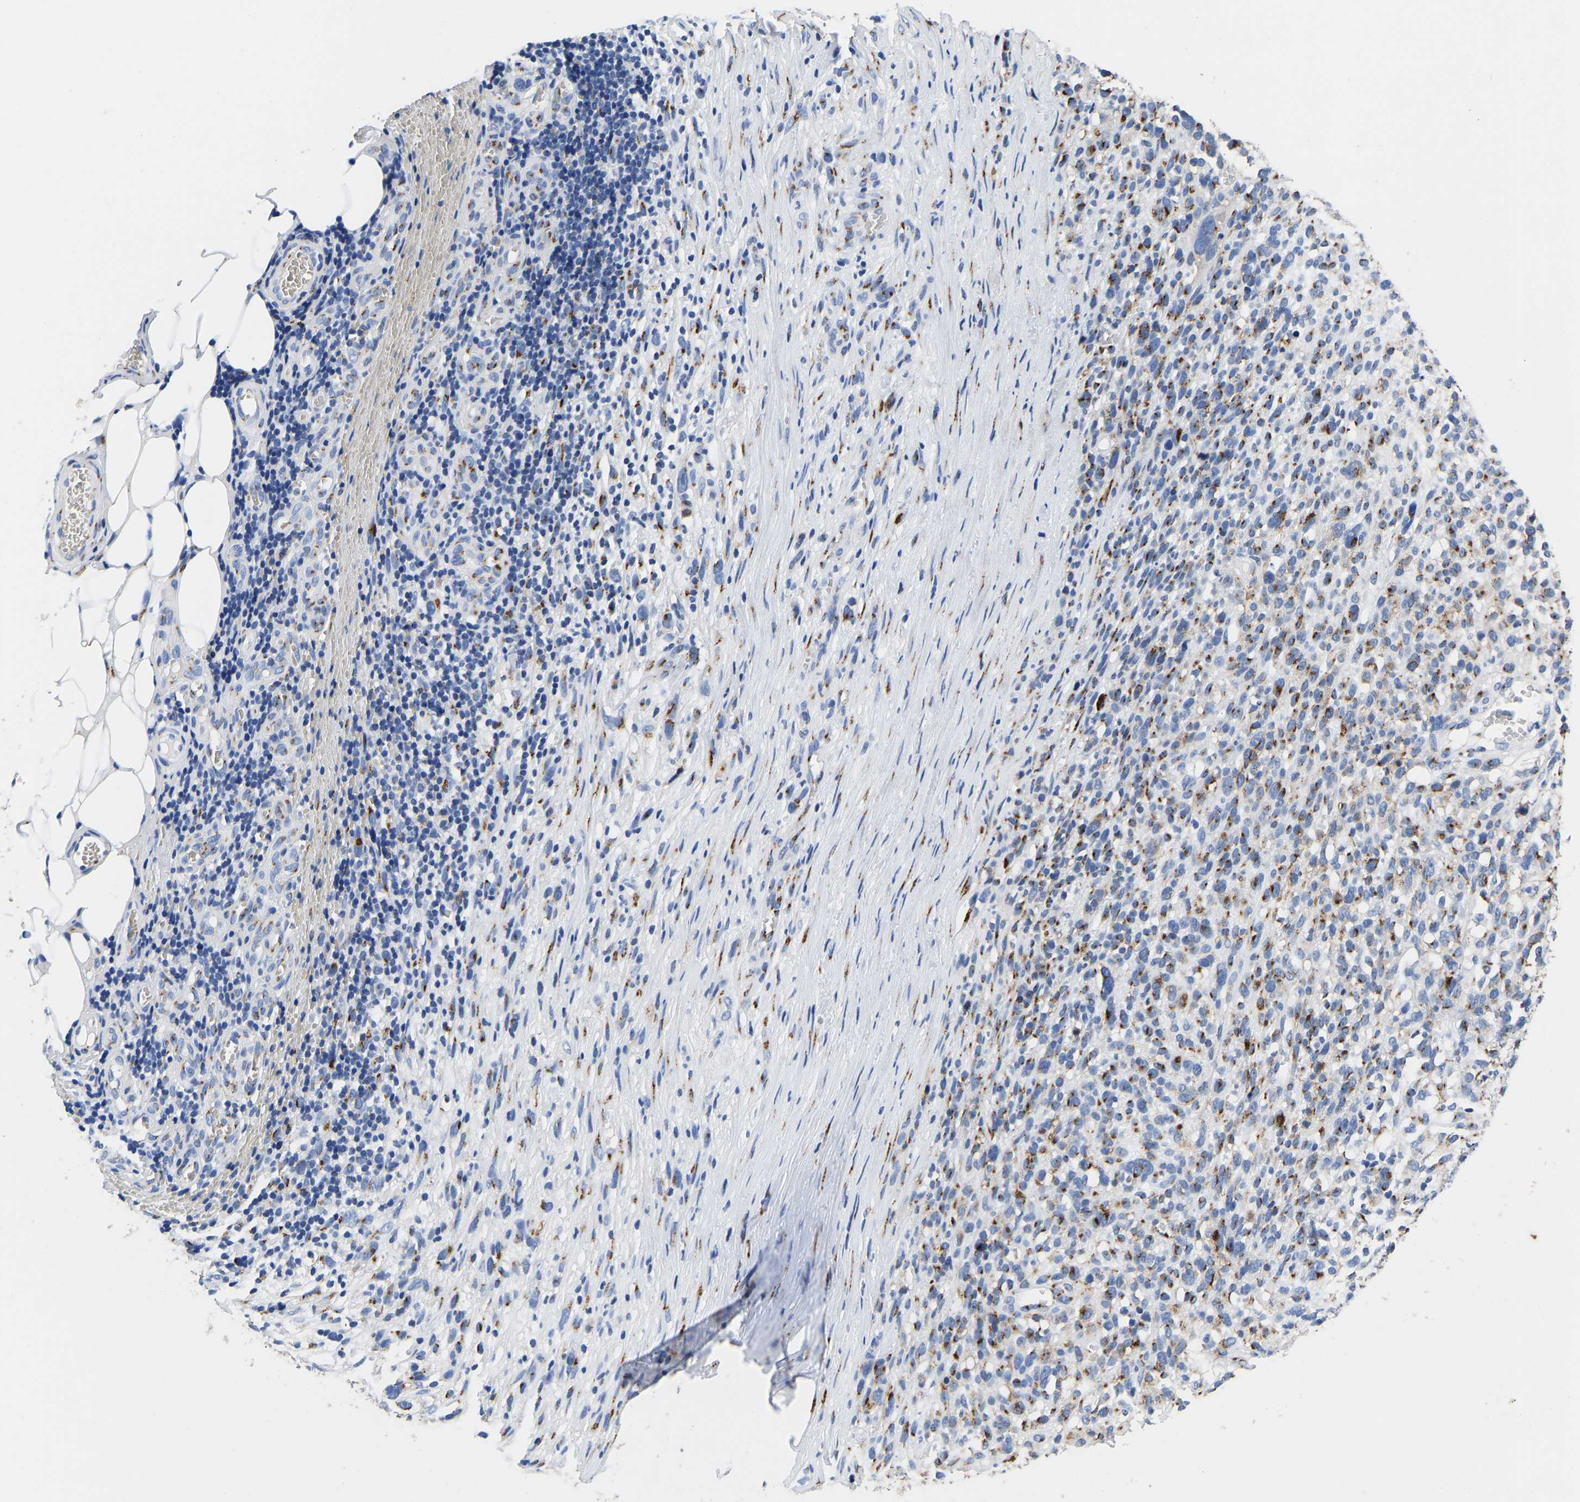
{"staining": {"intensity": "moderate", "quantity": ">75%", "location": "cytoplasmic/membranous"}, "tissue": "melanoma", "cell_type": "Tumor cells", "image_type": "cancer", "snomed": [{"axis": "morphology", "description": "Malignant melanoma, NOS"}, {"axis": "topography", "description": "Skin"}], "caption": "Melanoma tissue demonstrates moderate cytoplasmic/membranous expression in about >75% of tumor cells, visualized by immunohistochemistry.", "gene": "TMEM87A", "patient": {"sex": "female", "age": 55}}